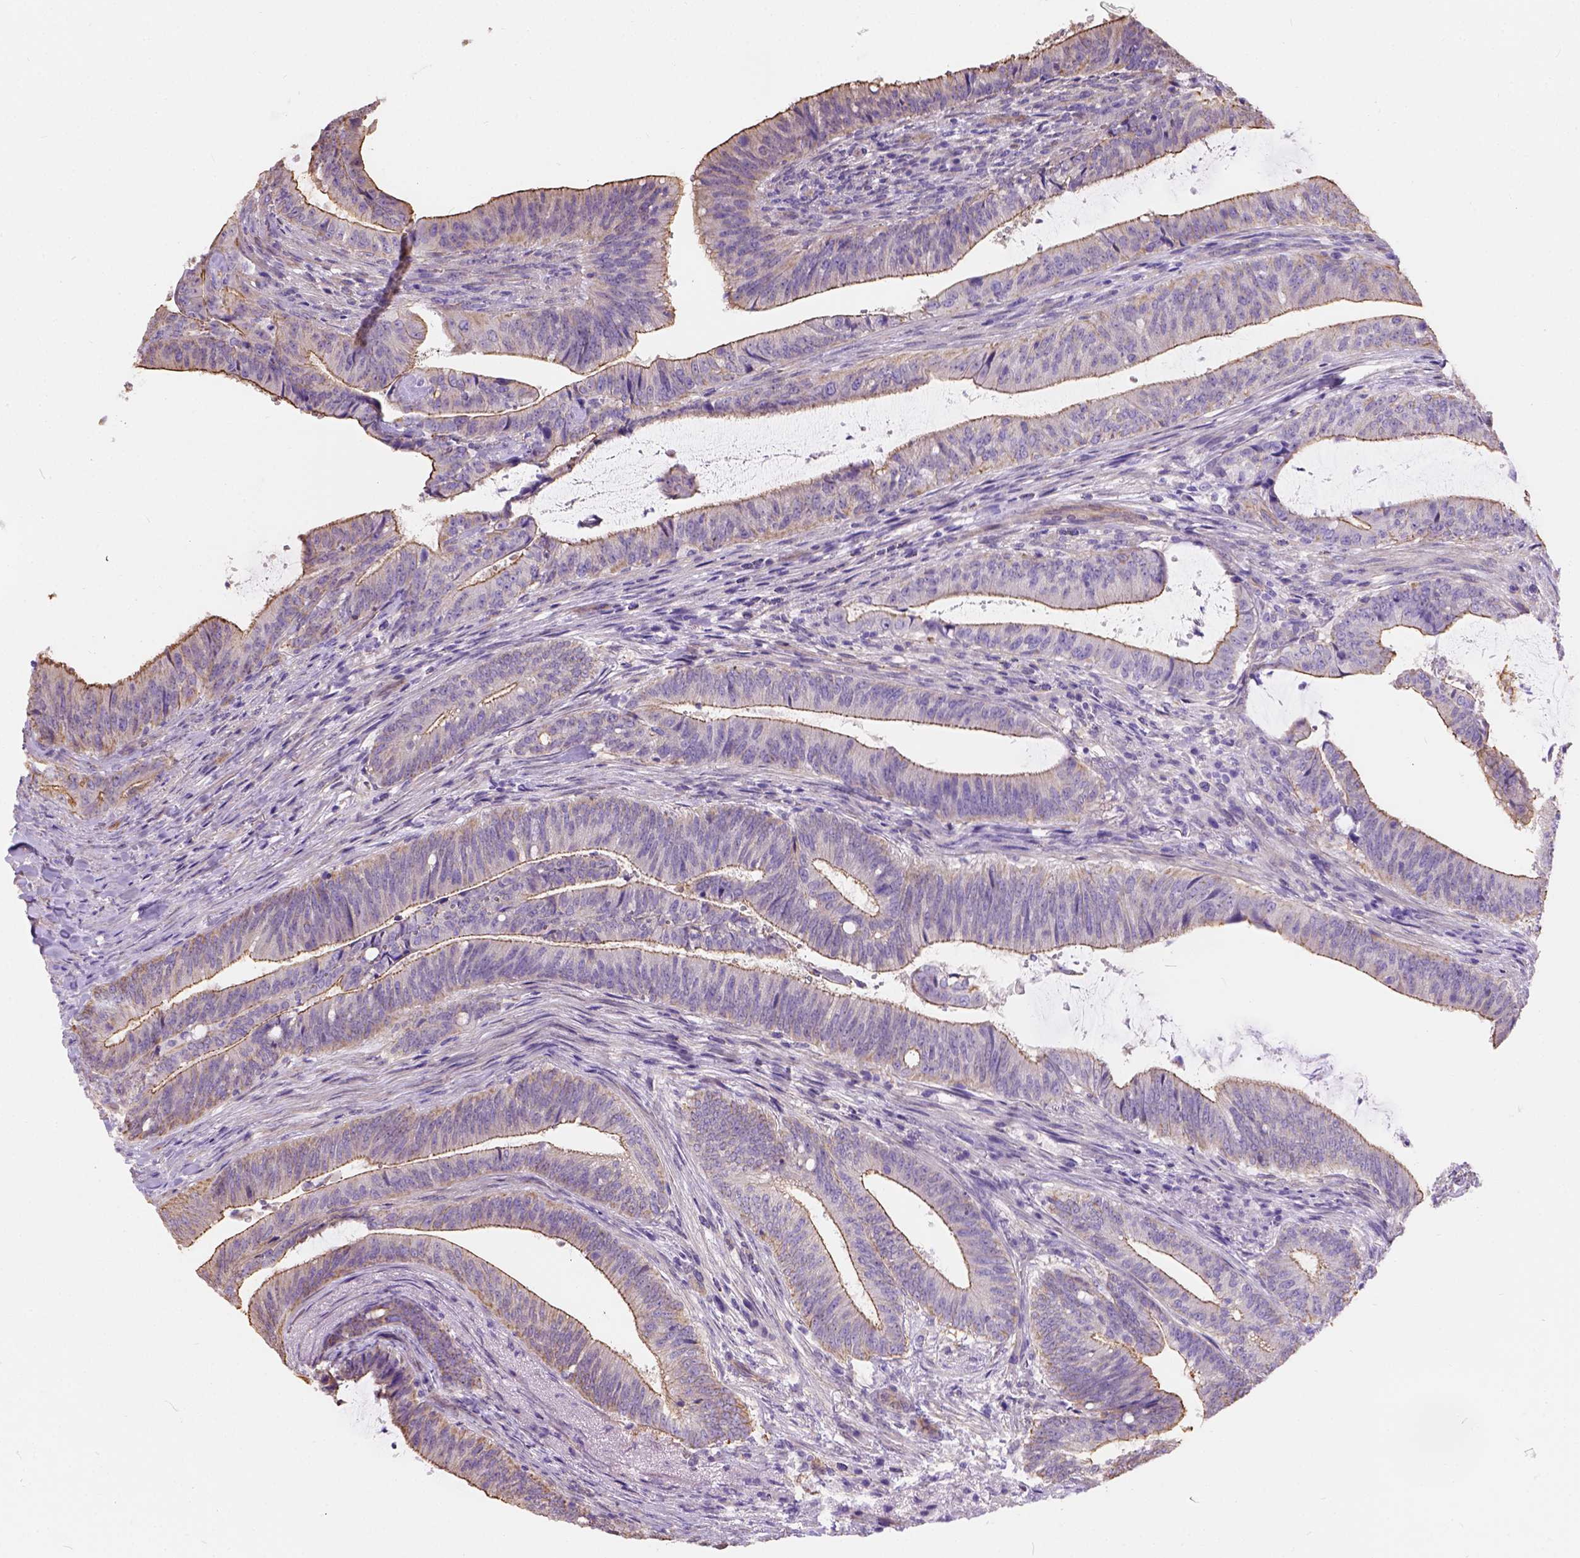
{"staining": {"intensity": "moderate", "quantity": "25%-75%", "location": "cytoplasmic/membranous"}, "tissue": "colorectal cancer", "cell_type": "Tumor cells", "image_type": "cancer", "snomed": [{"axis": "morphology", "description": "Adenocarcinoma, NOS"}, {"axis": "topography", "description": "Colon"}], "caption": "A histopathology image showing moderate cytoplasmic/membranous positivity in approximately 25%-75% of tumor cells in adenocarcinoma (colorectal), as visualized by brown immunohistochemical staining.", "gene": "PHF7", "patient": {"sex": "female", "age": 43}}